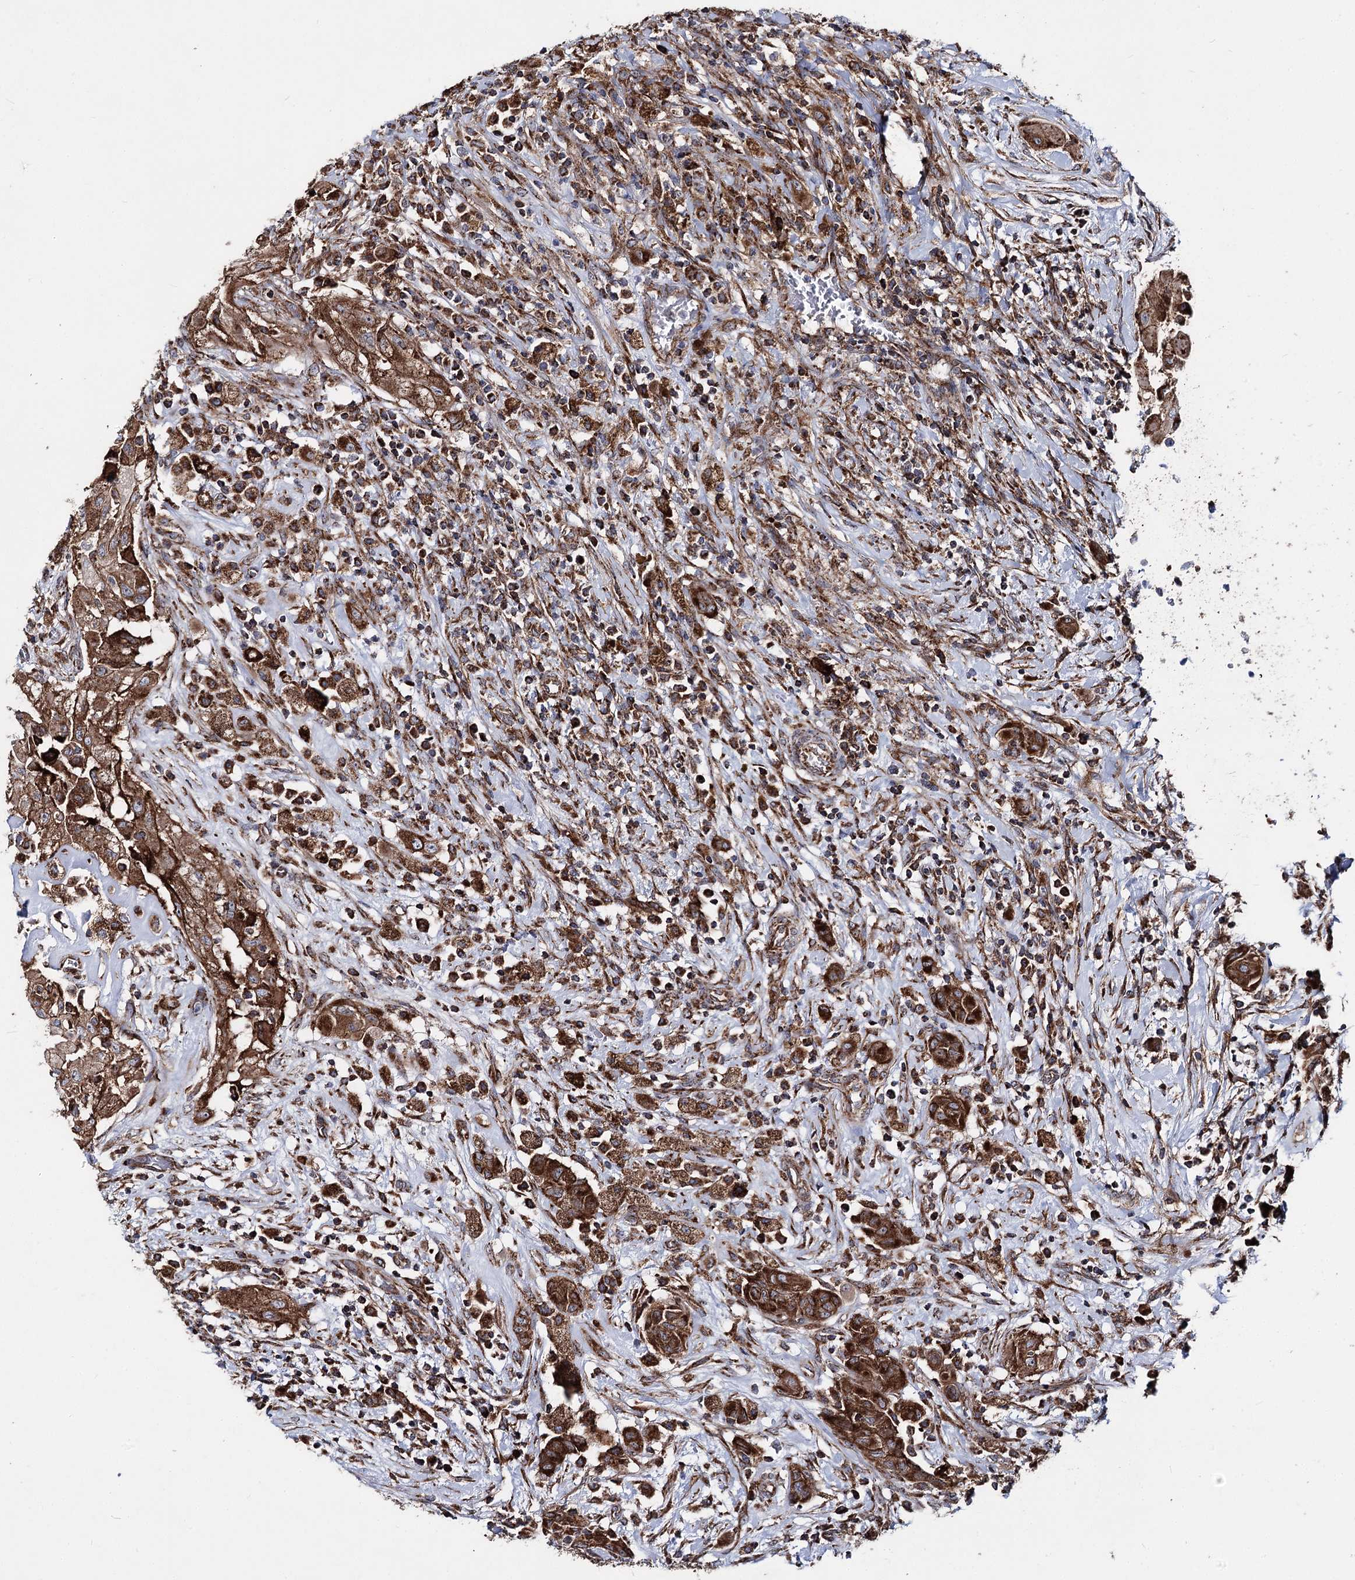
{"staining": {"intensity": "strong", "quantity": ">75%", "location": "cytoplasmic/membranous"}, "tissue": "thyroid cancer", "cell_type": "Tumor cells", "image_type": "cancer", "snomed": [{"axis": "morphology", "description": "Papillary adenocarcinoma, NOS"}, {"axis": "topography", "description": "Thyroid gland"}], "caption": "High-magnification brightfield microscopy of papillary adenocarcinoma (thyroid) stained with DAB (brown) and counterstained with hematoxylin (blue). tumor cells exhibit strong cytoplasmic/membranous positivity is present in about>75% of cells.", "gene": "MSANTD2", "patient": {"sex": "female", "age": 59}}